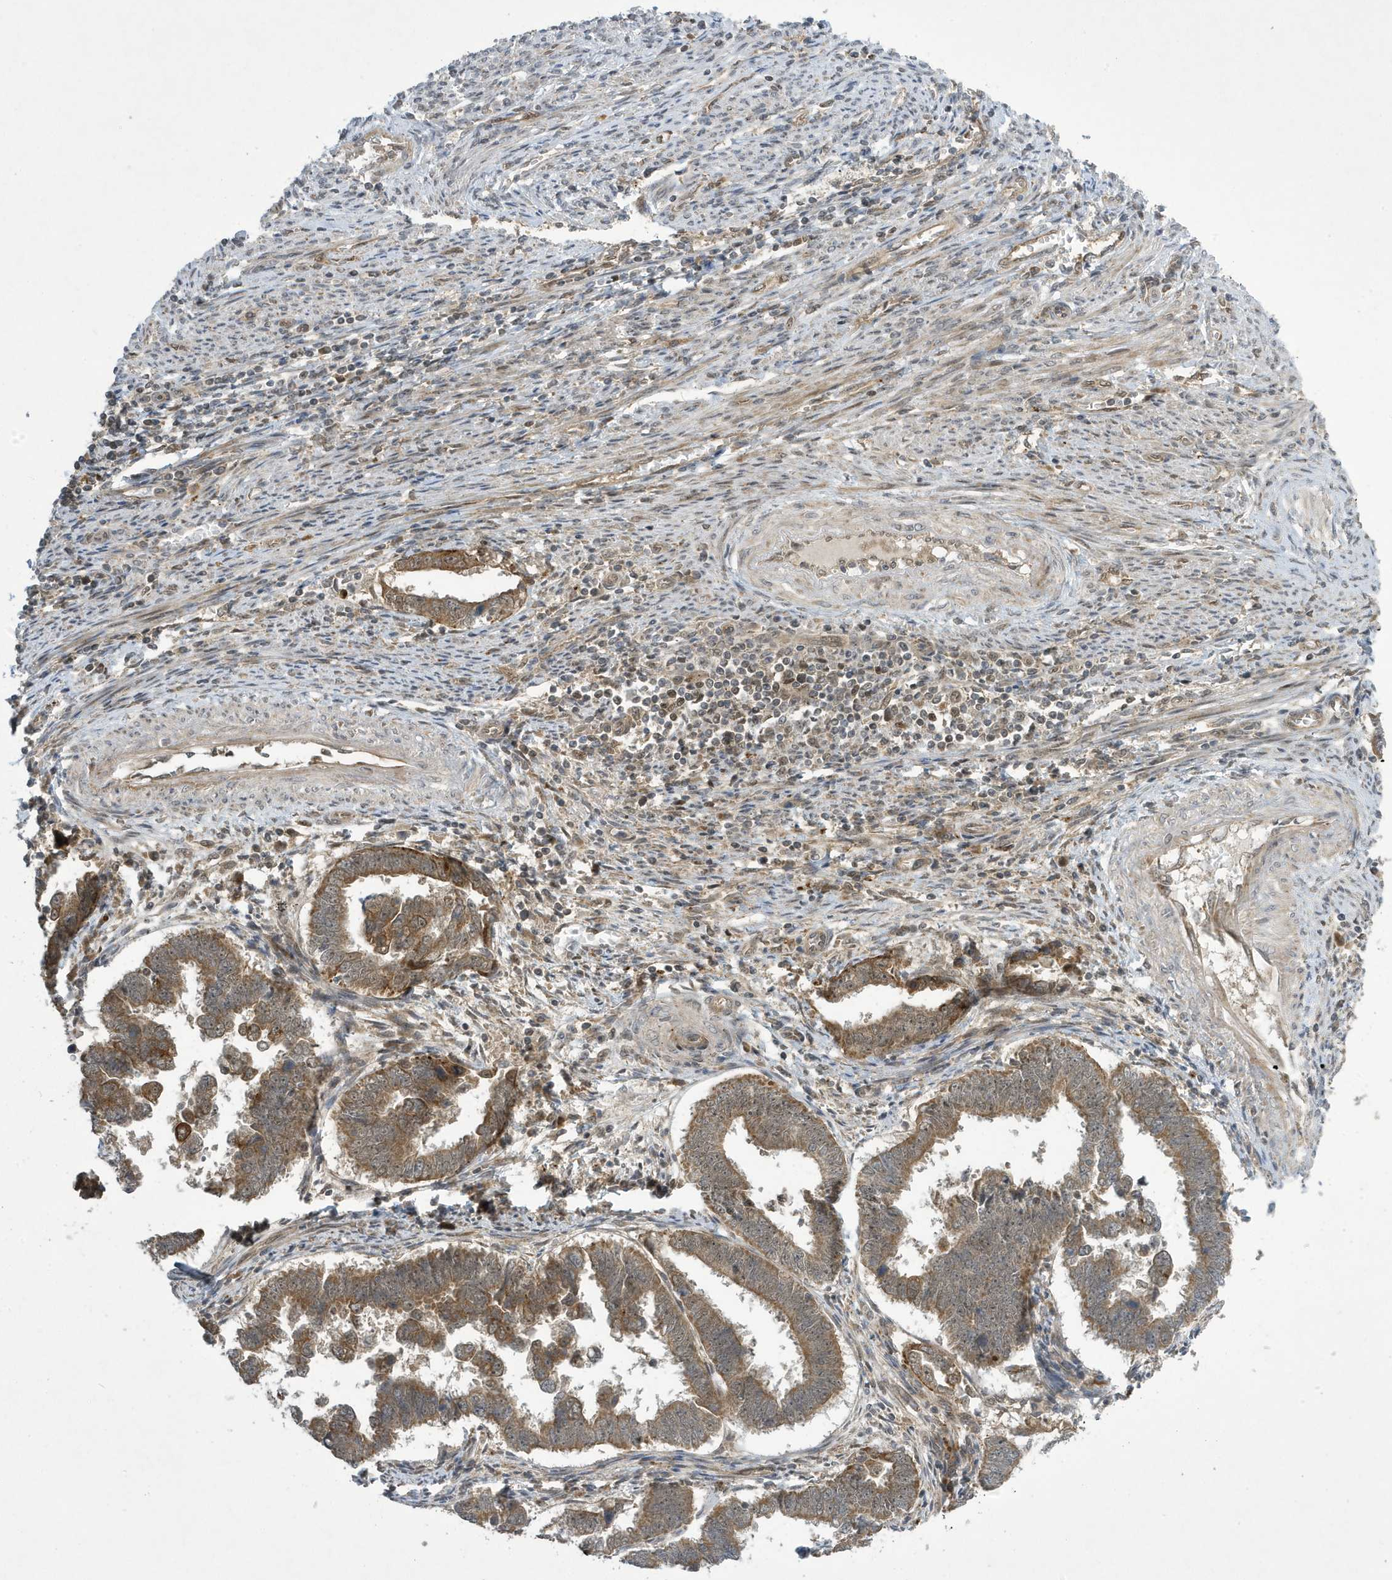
{"staining": {"intensity": "moderate", "quantity": ">75%", "location": "cytoplasmic/membranous"}, "tissue": "endometrial cancer", "cell_type": "Tumor cells", "image_type": "cancer", "snomed": [{"axis": "morphology", "description": "Adenocarcinoma, NOS"}, {"axis": "topography", "description": "Endometrium"}], "caption": "Adenocarcinoma (endometrial) was stained to show a protein in brown. There is medium levels of moderate cytoplasmic/membranous staining in approximately >75% of tumor cells.", "gene": "NCOA7", "patient": {"sex": "female", "age": 75}}